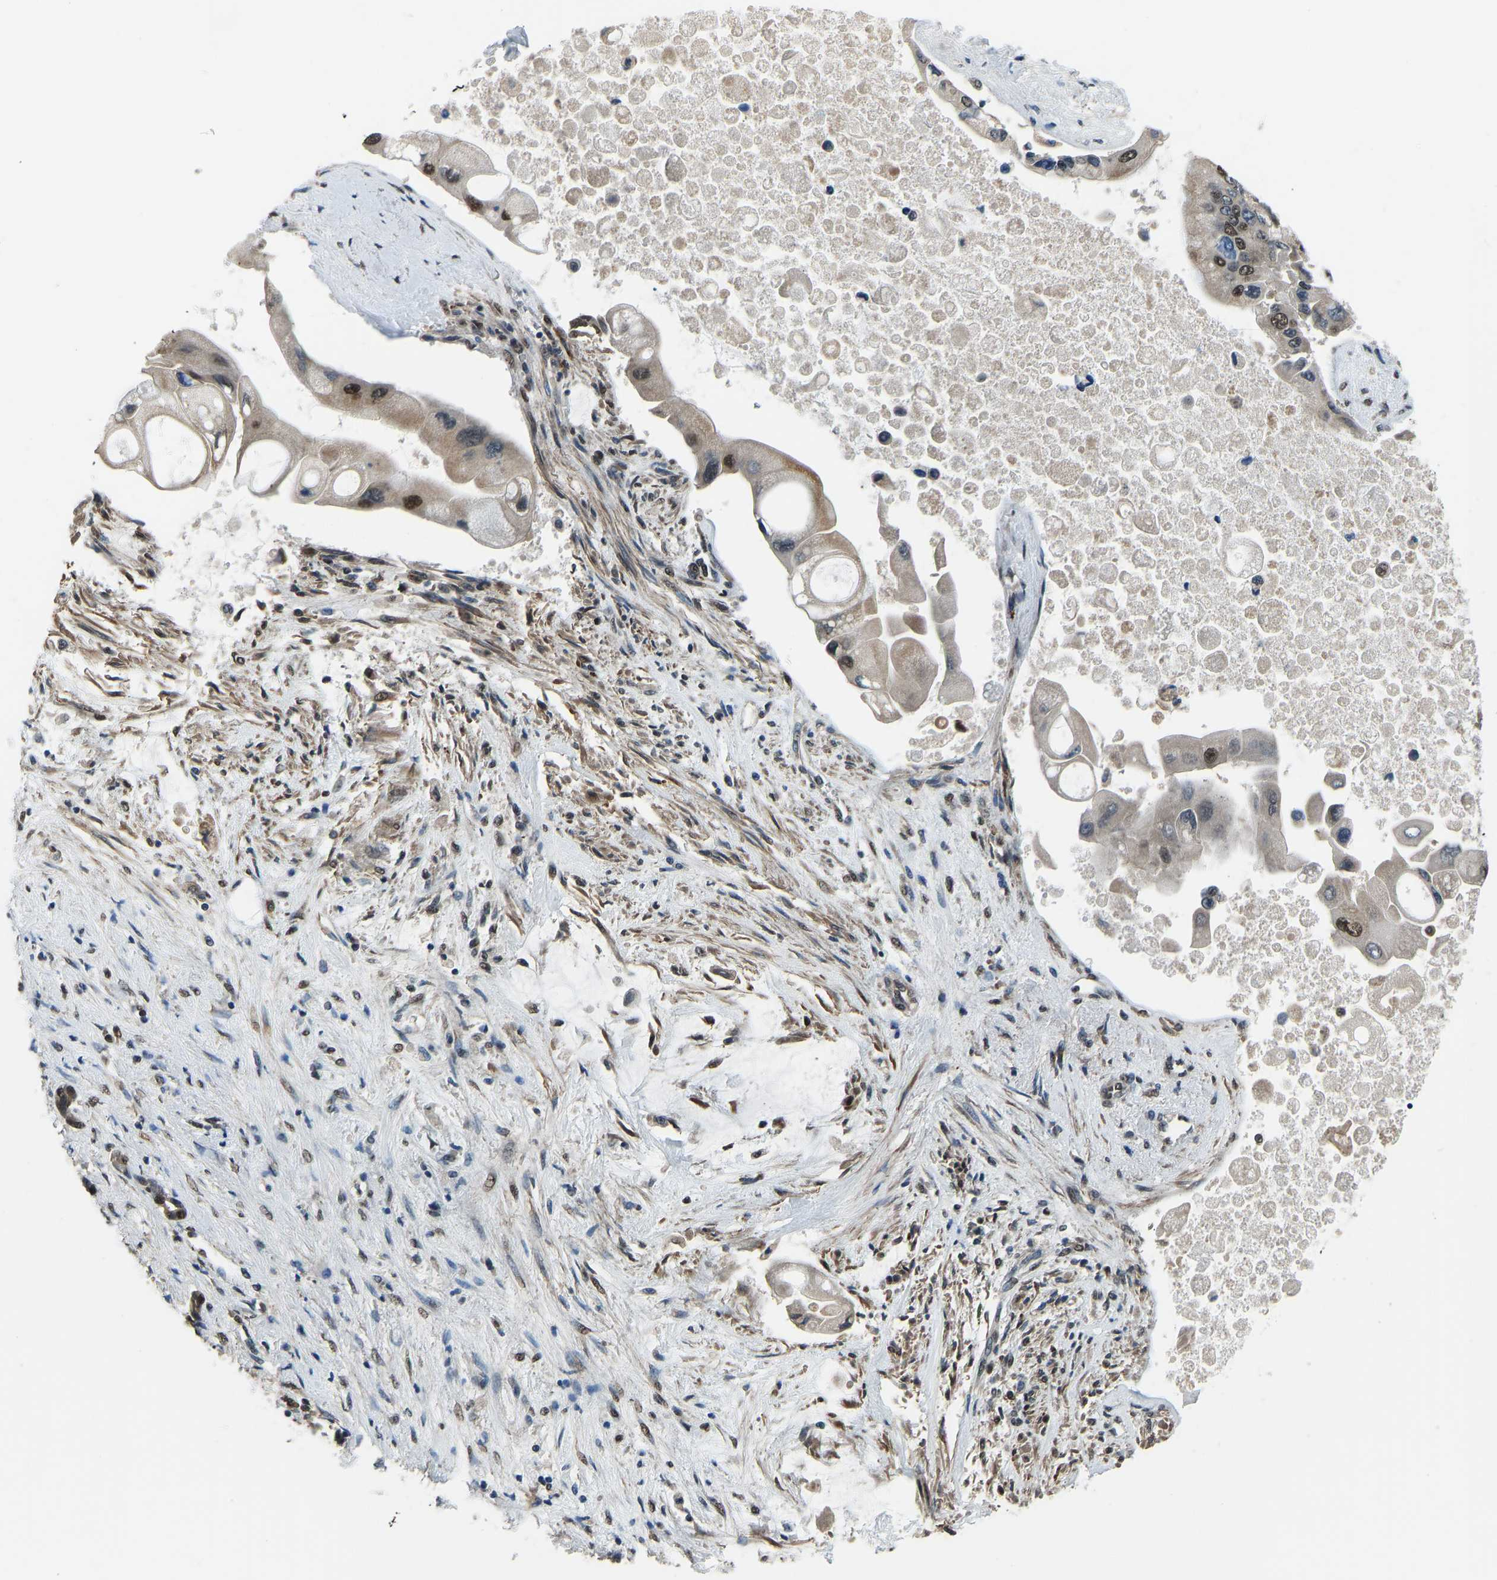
{"staining": {"intensity": "moderate", "quantity": "25%-75%", "location": "cytoplasmic/membranous,nuclear"}, "tissue": "liver cancer", "cell_type": "Tumor cells", "image_type": "cancer", "snomed": [{"axis": "morphology", "description": "Cholangiocarcinoma"}, {"axis": "topography", "description": "Liver"}], "caption": "Immunohistochemistry of human cholangiocarcinoma (liver) exhibits medium levels of moderate cytoplasmic/membranous and nuclear expression in approximately 25%-75% of tumor cells. Nuclei are stained in blue.", "gene": "FOS", "patient": {"sex": "male", "age": 50}}